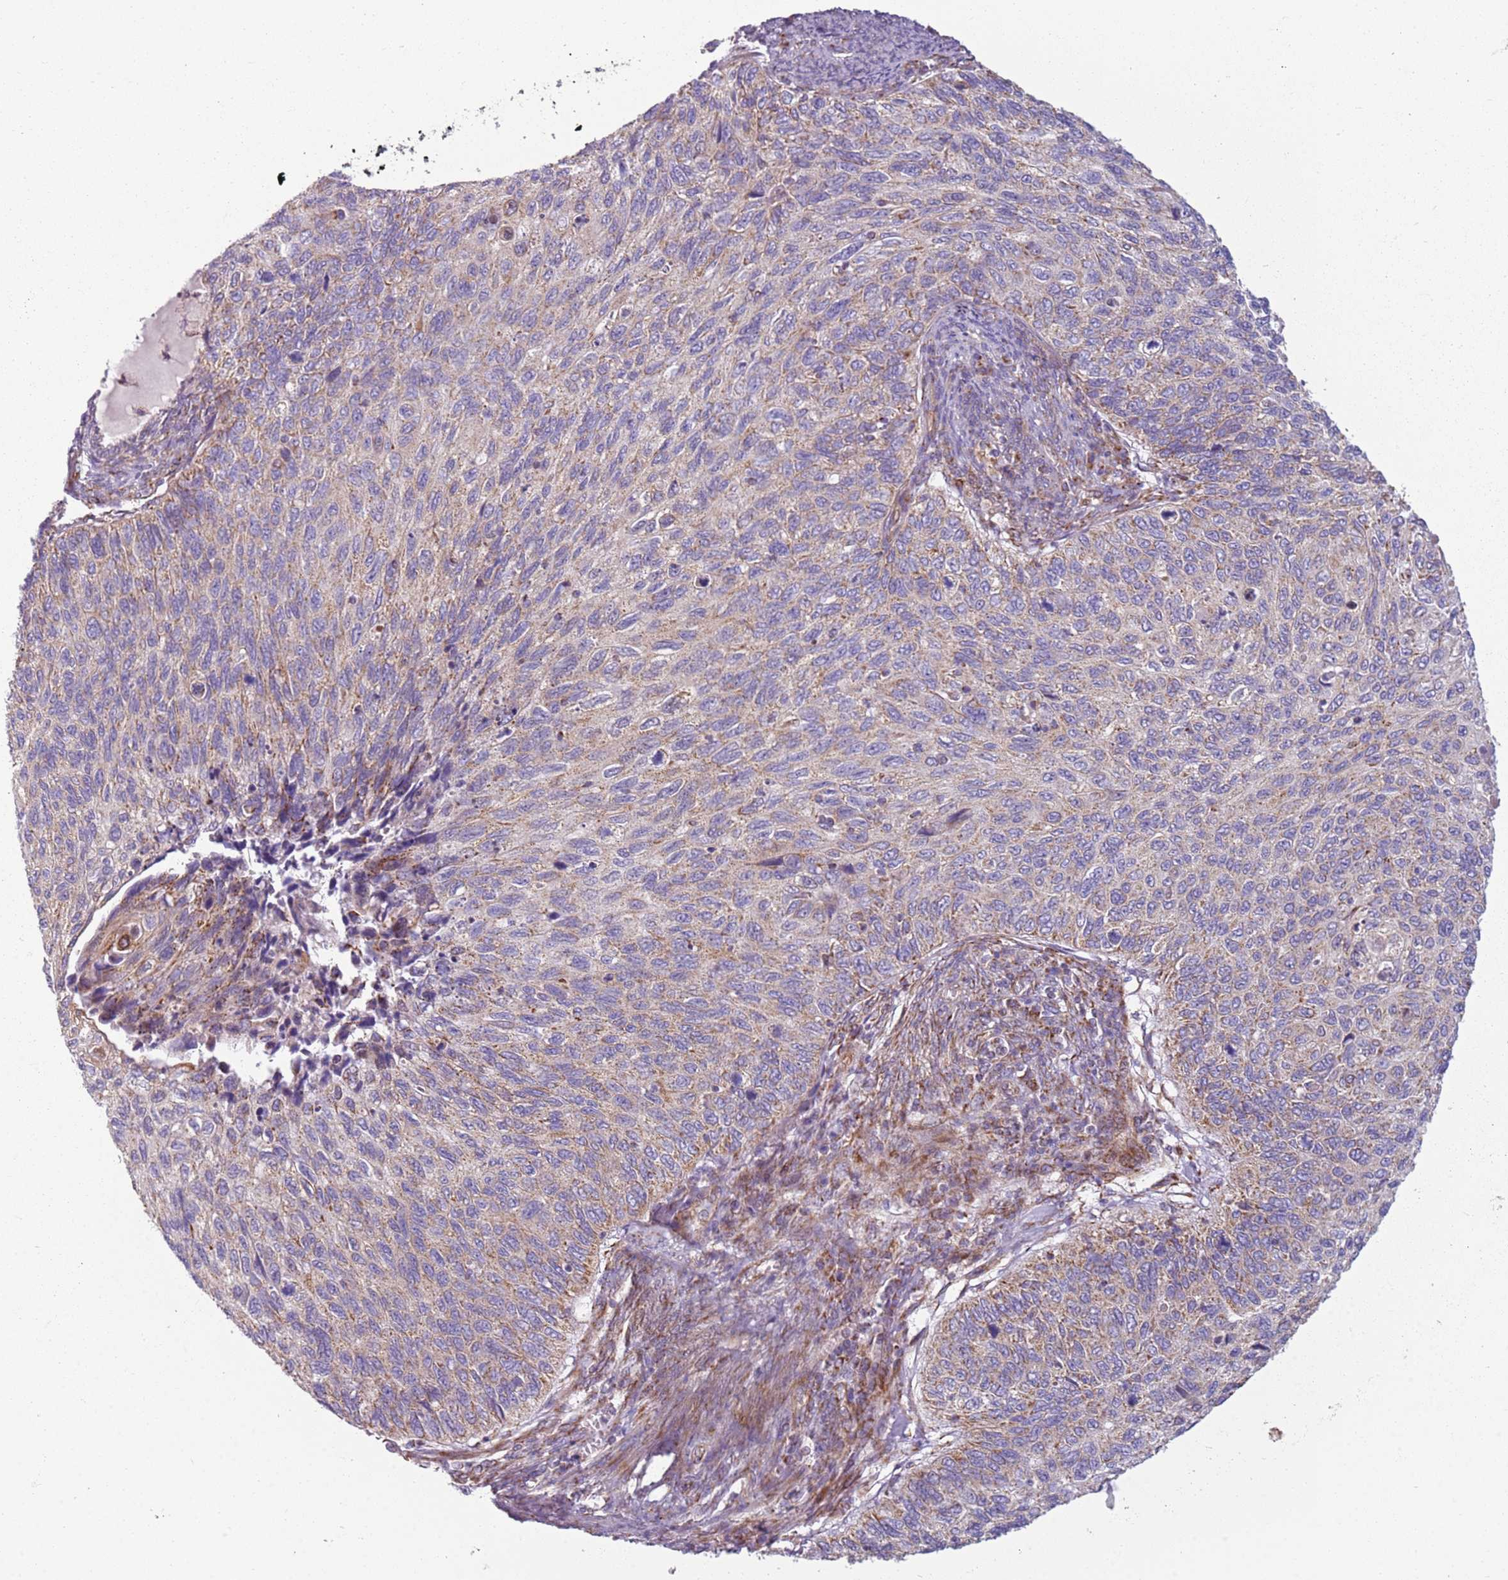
{"staining": {"intensity": "weak", "quantity": "<25%", "location": "cytoplasmic/membranous"}, "tissue": "cervical cancer", "cell_type": "Tumor cells", "image_type": "cancer", "snomed": [{"axis": "morphology", "description": "Squamous cell carcinoma, NOS"}, {"axis": "topography", "description": "Cervix"}], "caption": "Photomicrograph shows no significant protein expression in tumor cells of squamous cell carcinoma (cervical).", "gene": "TMEM200C", "patient": {"sex": "female", "age": 70}}